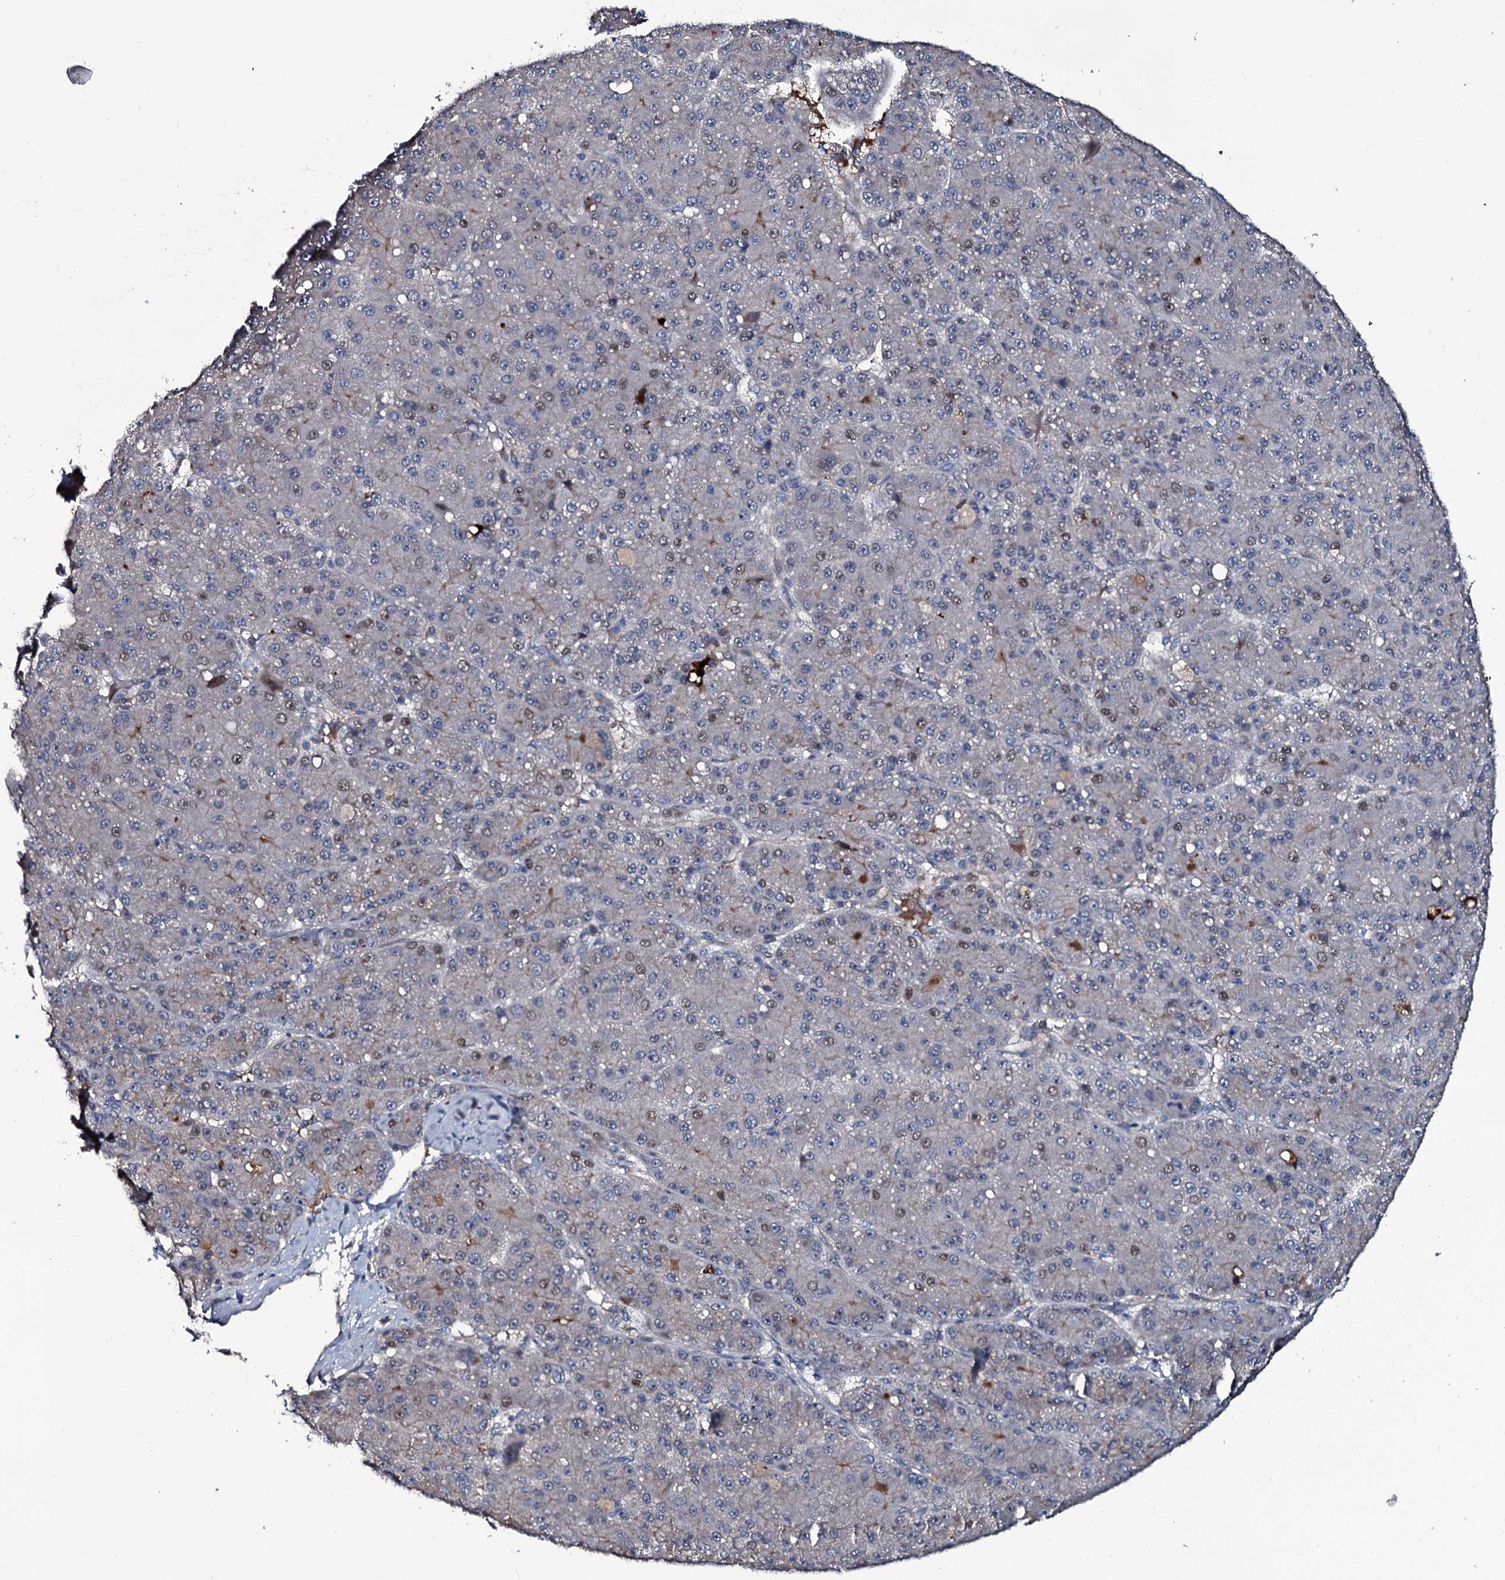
{"staining": {"intensity": "weak", "quantity": "25%-75%", "location": "nuclear"}, "tissue": "liver cancer", "cell_type": "Tumor cells", "image_type": "cancer", "snomed": [{"axis": "morphology", "description": "Carcinoma, Hepatocellular, NOS"}, {"axis": "topography", "description": "Liver"}], "caption": "Liver cancer (hepatocellular carcinoma) stained with a brown dye demonstrates weak nuclear positive expression in approximately 25%-75% of tumor cells.", "gene": "LYG2", "patient": {"sex": "male", "age": 67}}